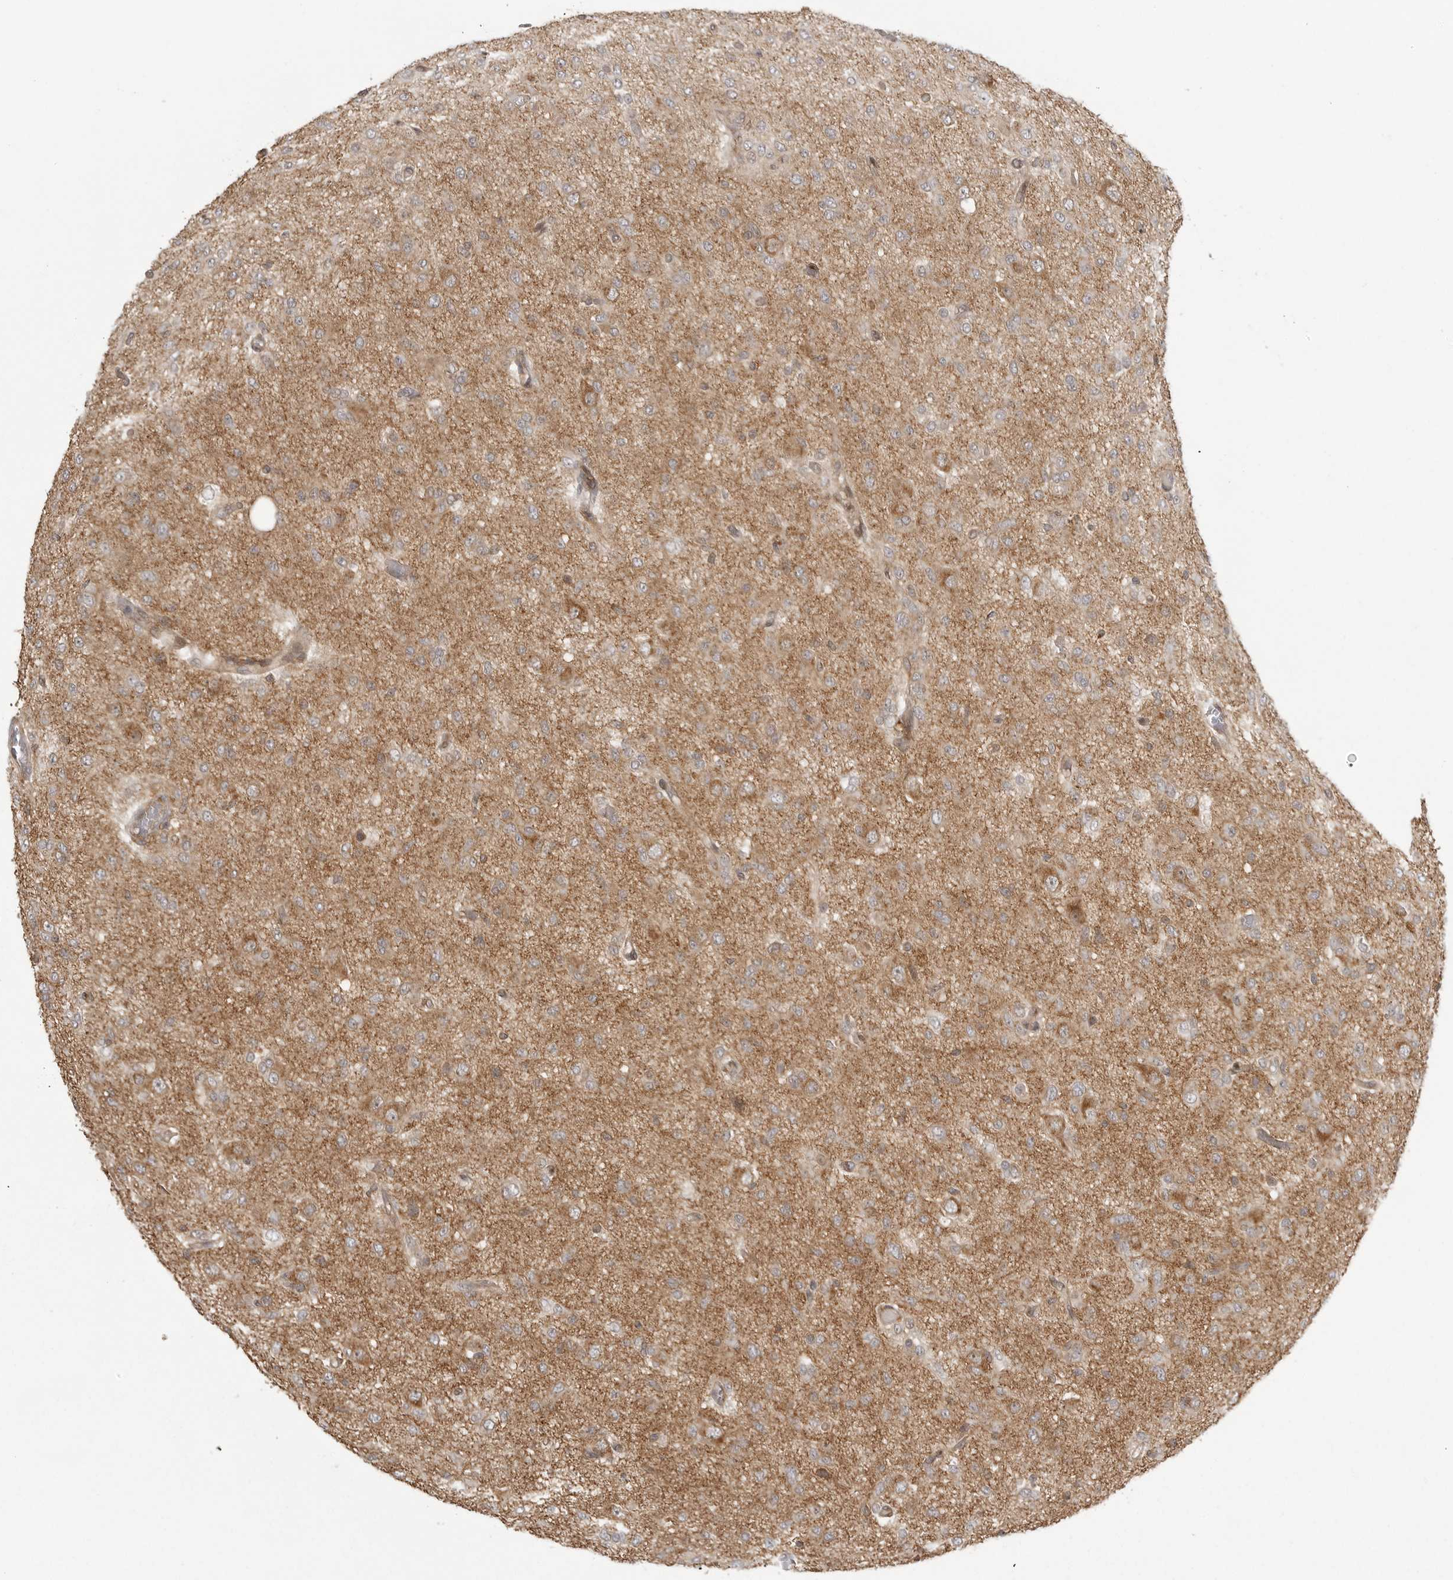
{"staining": {"intensity": "moderate", "quantity": "25%-75%", "location": "cytoplasmic/membranous"}, "tissue": "glioma", "cell_type": "Tumor cells", "image_type": "cancer", "snomed": [{"axis": "morphology", "description": "Glioma, malignant, High grade"}, {"axis": "topography", "description": "Brain"}], "caption": "High-power microscopy captured an immunohistochemistry histopathology image of glioma, revealing moderate cytoplasmic/membranous staining in about 25%-75% of tumor cells. (DAB = brown stain, brightfield microscopy at high magnification).", "gene": "FAT3", "patient": {"sex": "female", "age": 59}}